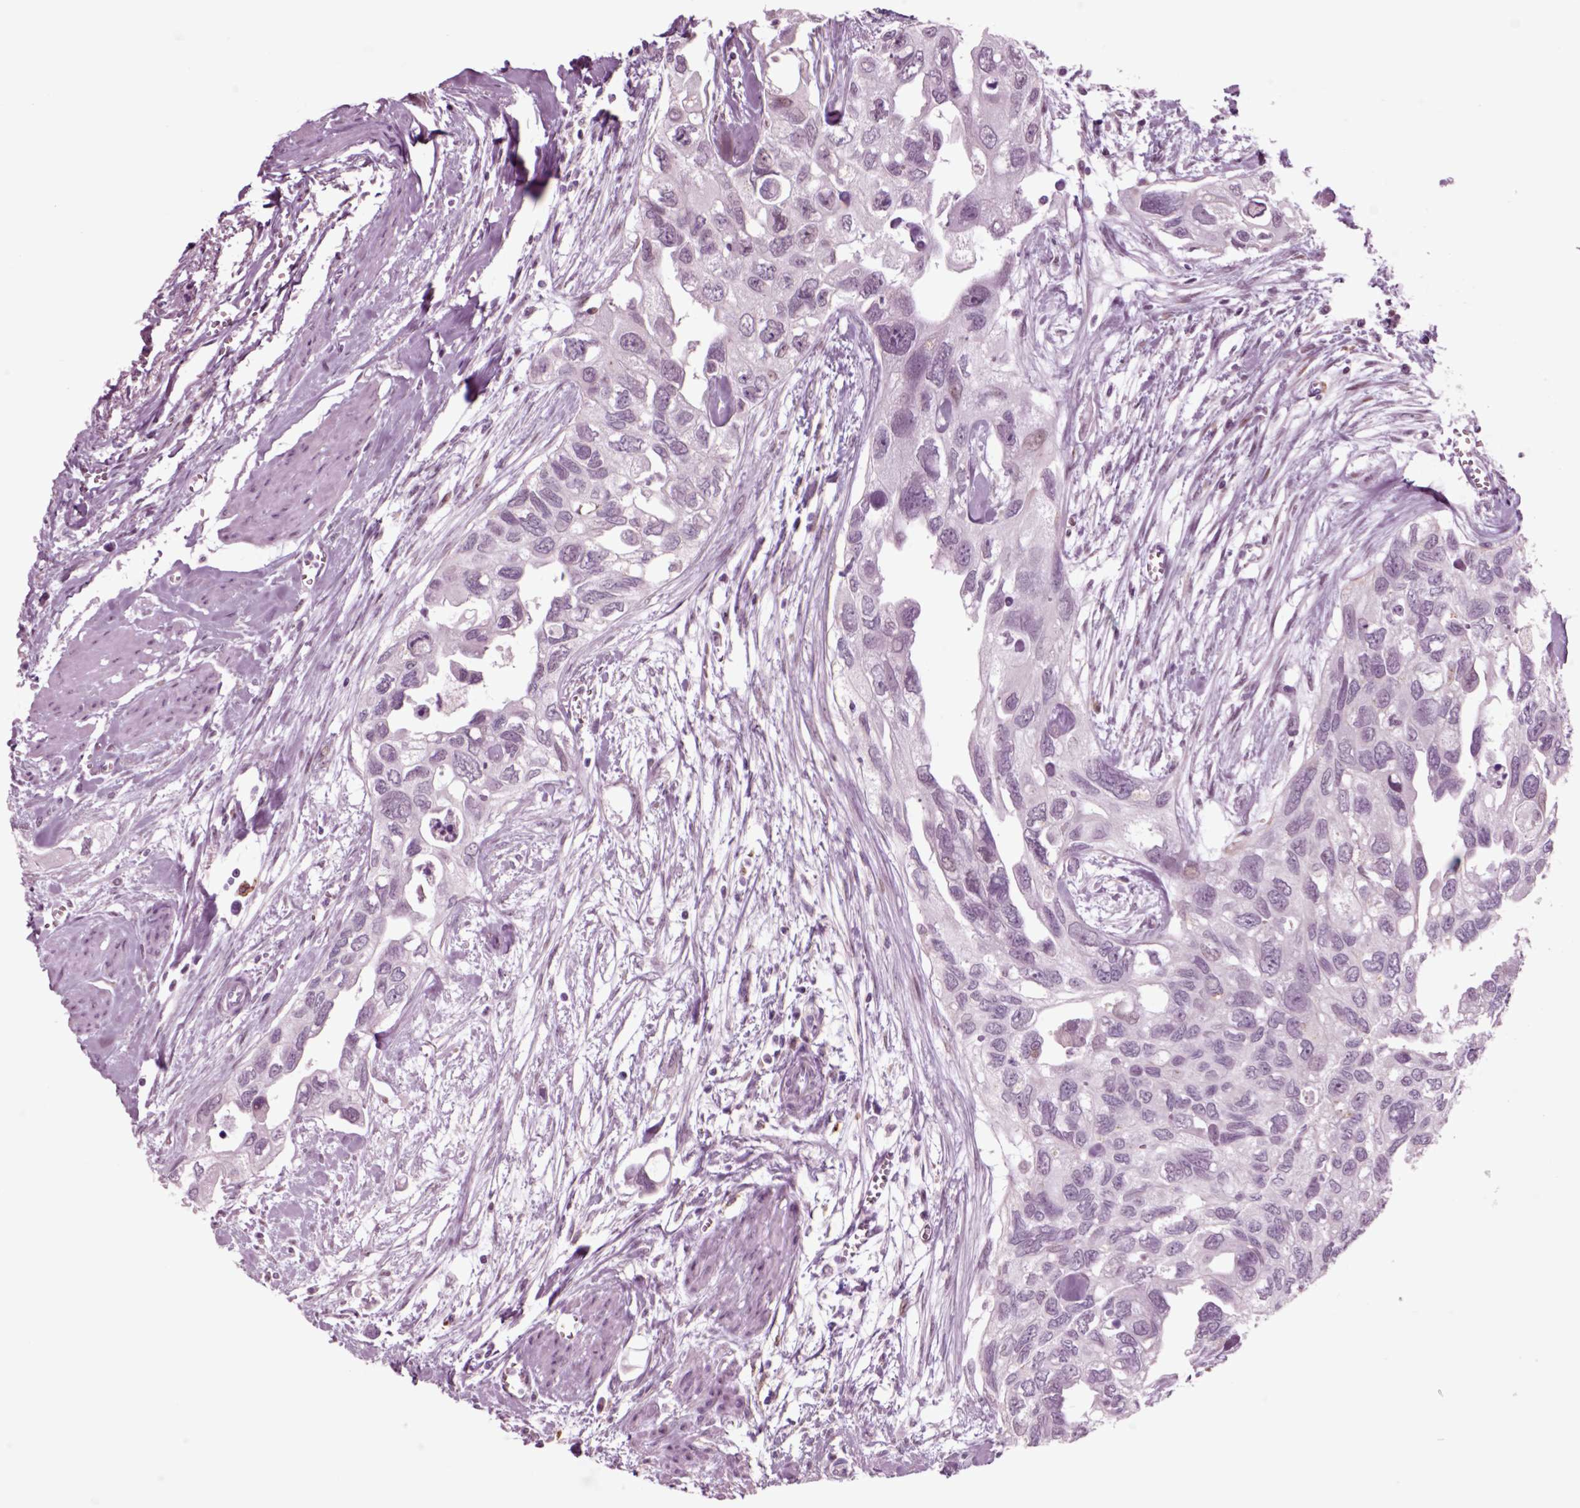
{"staining": {"intensity": "negative", "quantity": "none", "location": "none"}, "tissue": "urothelial cancer", "cell_type": "Tumor cells", "image_type": "cancer", "snomed": [{"axis": "morphology", "description": "Urothelial carcinoma, High grade"}, {"axis": "topography", "description": "Urinary bladder"}], "caption": "Histopathology image shows no significant protein staining in tumor cells of urothelial cancer.", "gene": "CHGB", "patient": {"sex": "male", "age": 59}}